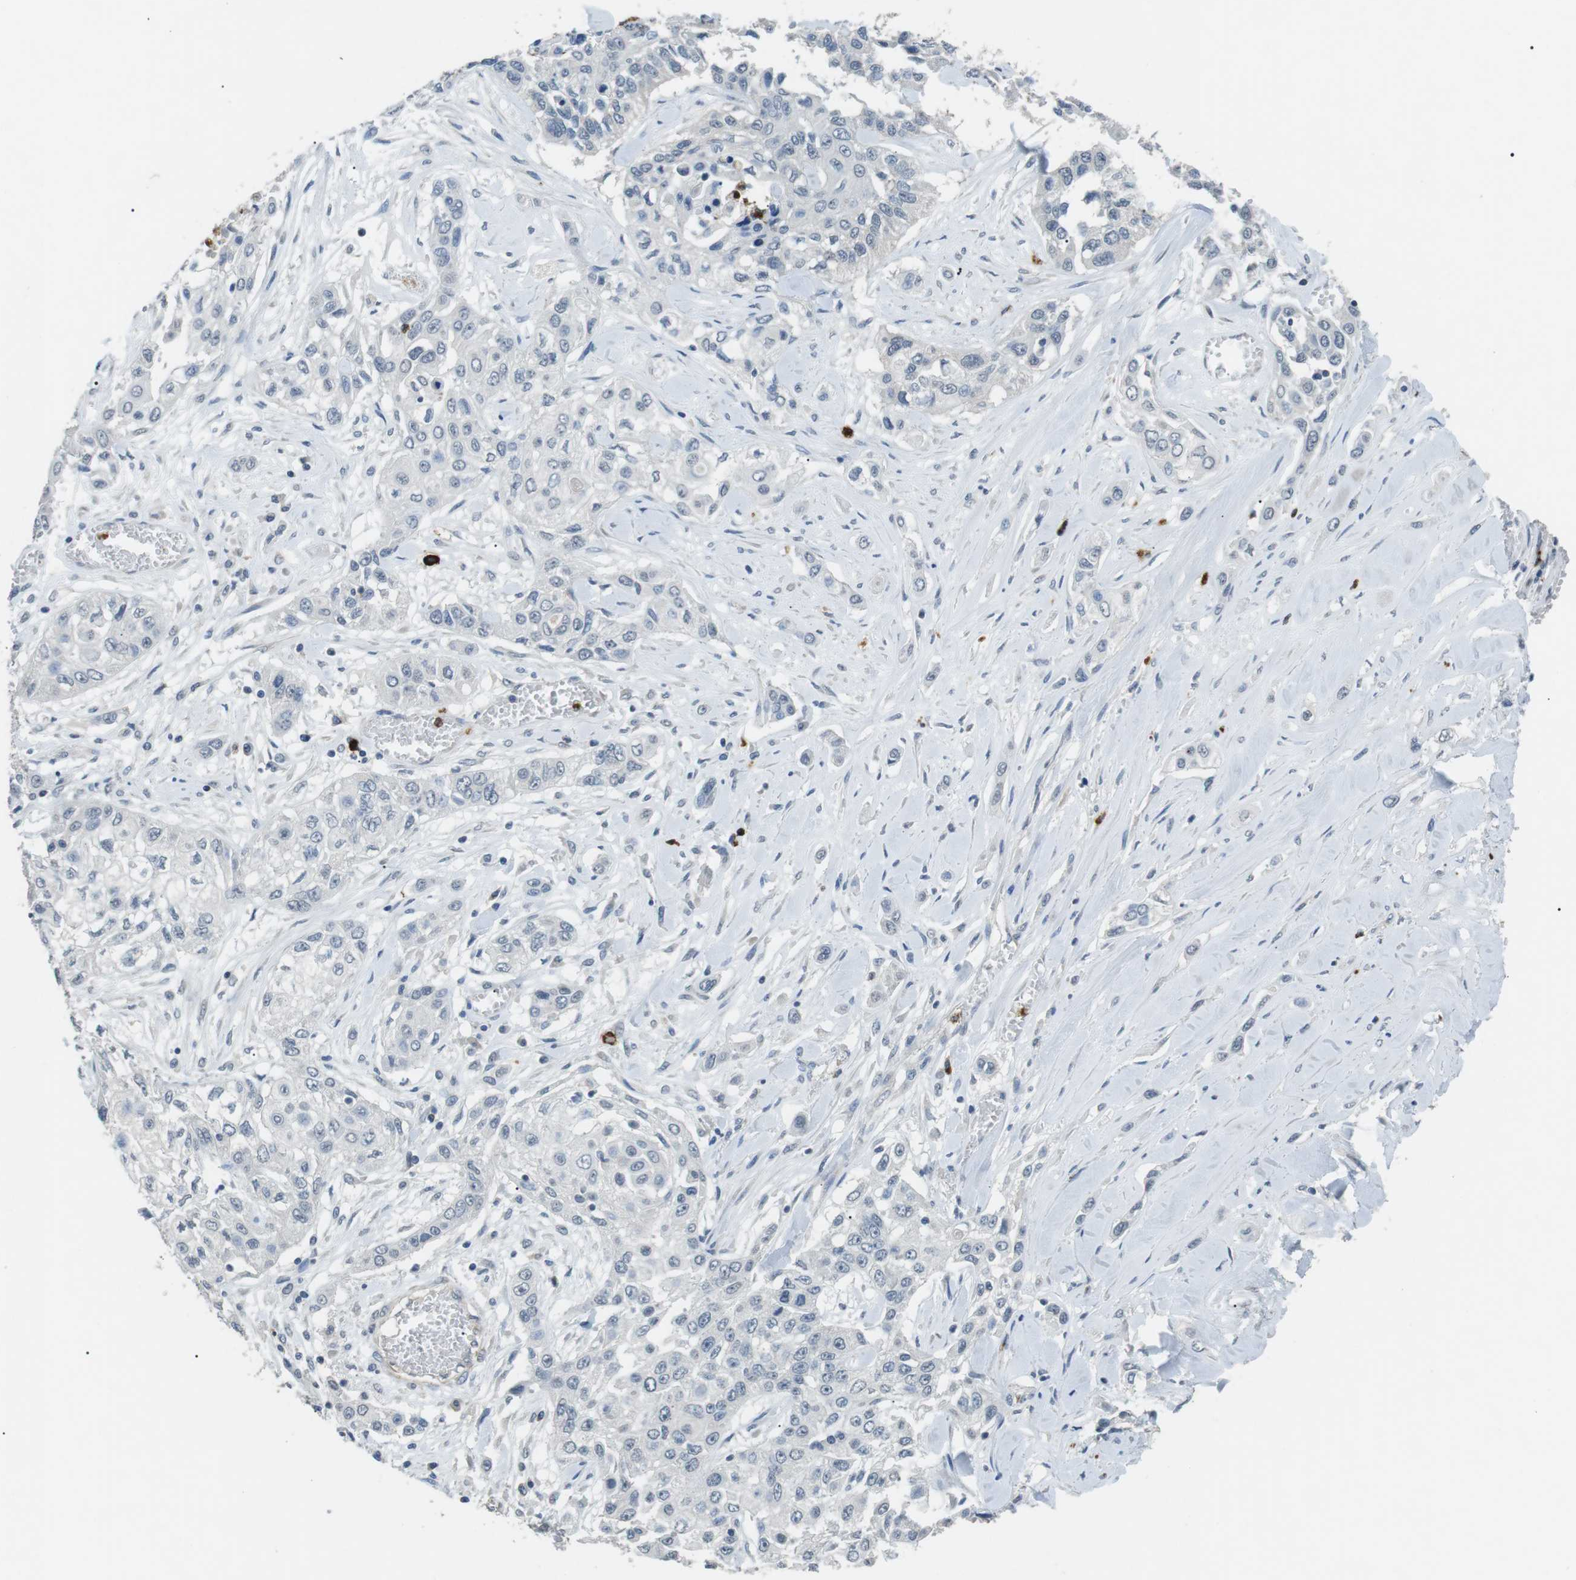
{"staining": {"intensity": "negative", "quantity": "none", "location": "none"}, "tissue": "lung cancer", "cell_type": "Tumor cells", "image_type": "cancer", "snomed": [{"axis": "morphology", "description": "Squamous cell carcinoma, NOS"}, {"axis": "topography", "description": "Lung"}], "caption": "There is no significant staining in tumor cells of lung cancer (squamous cell carcinoma).", "gene": "GZMM", "patient": {"sex": "male", "age": 71}}